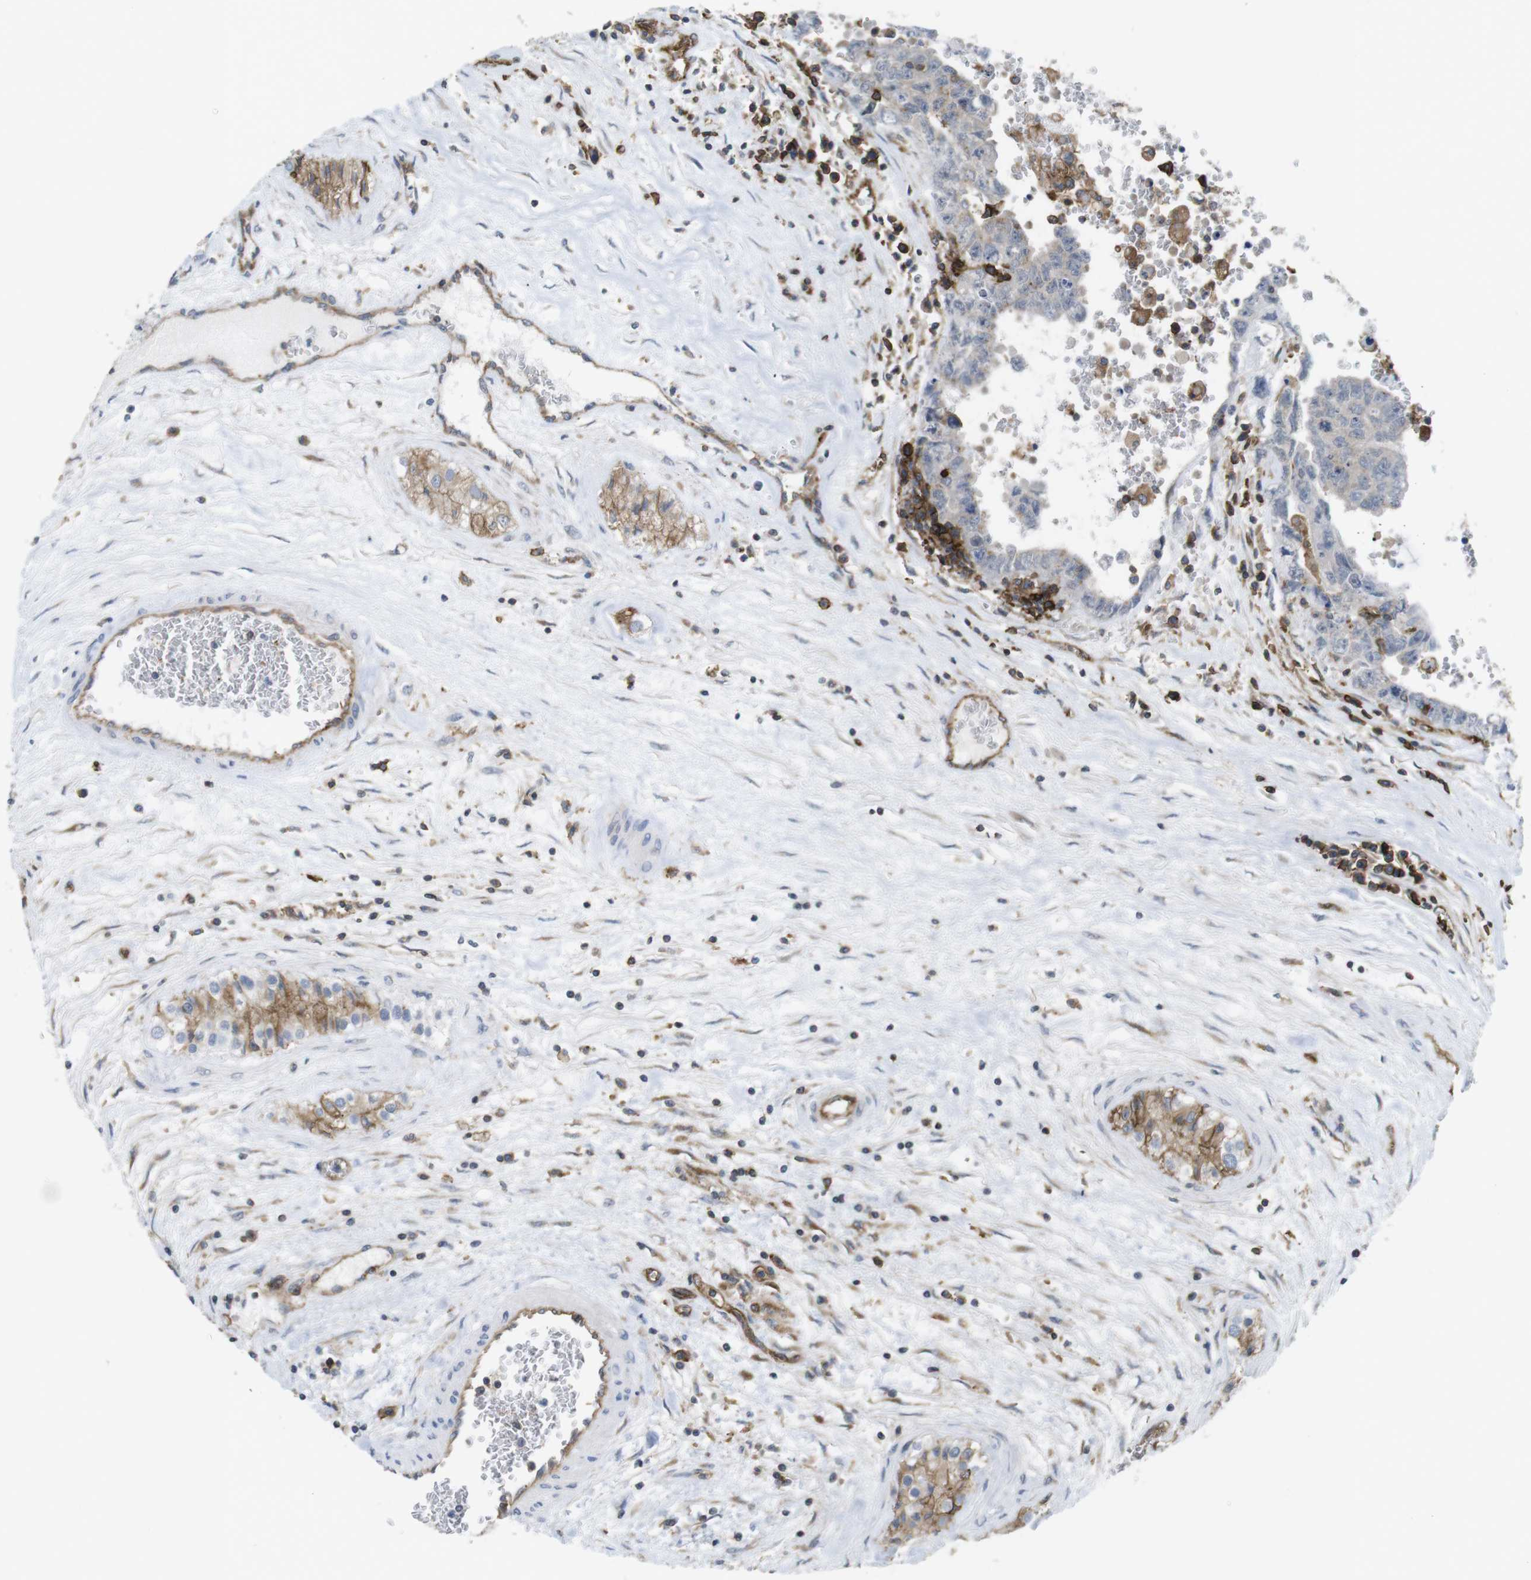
{"staining": {"intensity": "weak", "quantity": "<25%", "location": "cytoplasmic/membranous"}, "tissue": "testis cancer", "cell_type": "Tumor cells", "image_type": "cancer", "snomed": [{"axis": "morphology", "description": "Carcinoma, Embryonal, NOS"}, {"axis": "topography", "description": "Testis"}], "caption": "This image is of embryonal carcinoma (testis) stained with immunohistochemistry (IHC) to label a protein in brown with the nuclei are counter-stained blue. There is no positivity in tumor cells.", "gene": "CCR6", "patient": {"sex": "male", "age": 28}}